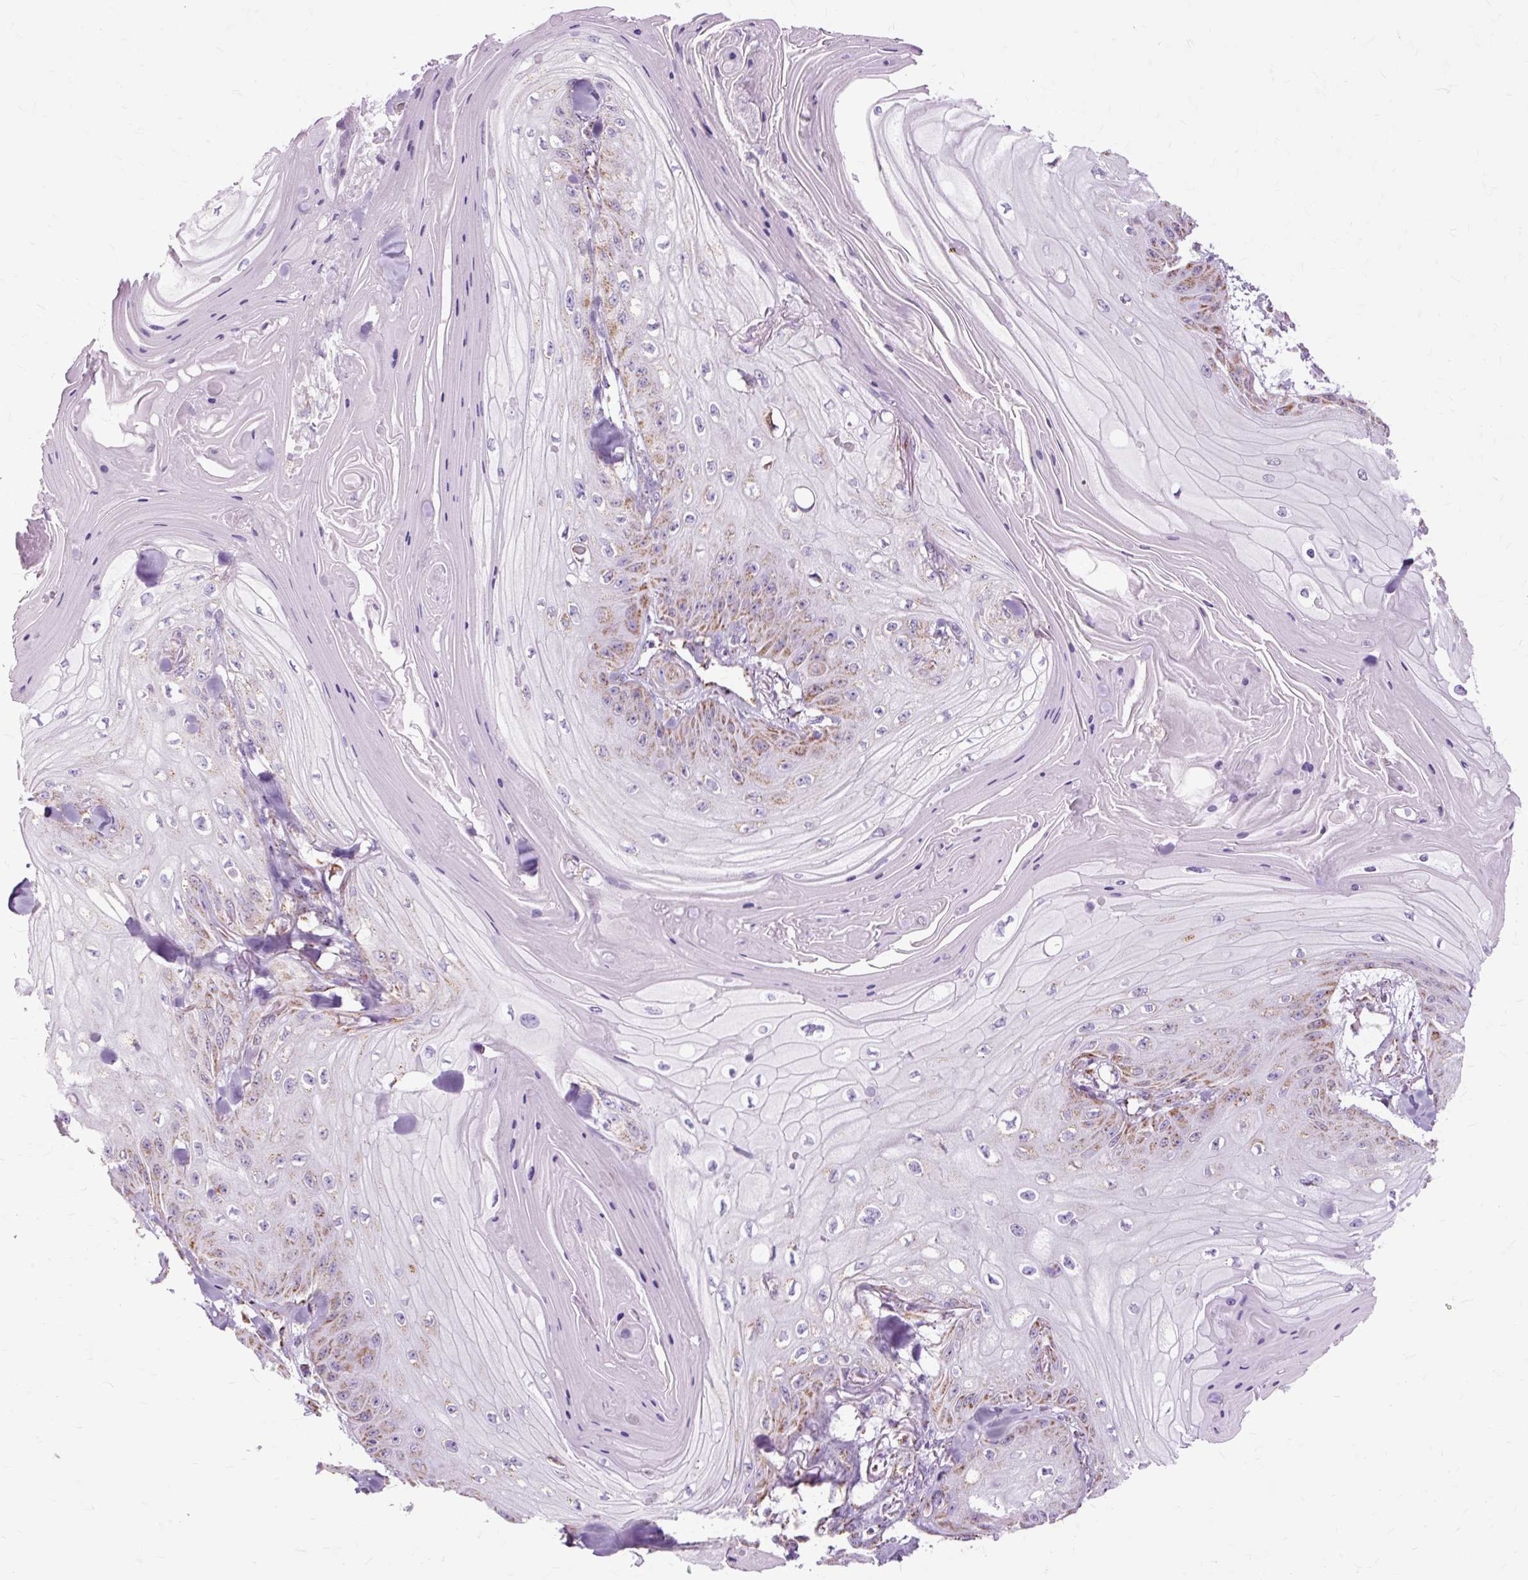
{"staining": {"intensity": "moderate", "quantity": "25%-75%", "location": "cytoplasmic/membranous"}, "tissue": "skin cancer", "cell_type": "Tumor cells", "image_type": "cancer", "snomed": [{"axis": "morphology", "description": "Squamous cell carcinoma, NOS"}, {"axis": "topography", "description": "Skin"}], "caption": "Protein staining shows moderate cytoplasmic/membranous staining in approximately 25%-75% of tumor cells in squamous cell carcinoma (skin). (DAB IHC with brightfield microscopy, high magnification).", "gene": "DLAT", "patient": {"sex": "male", "age": 74}}